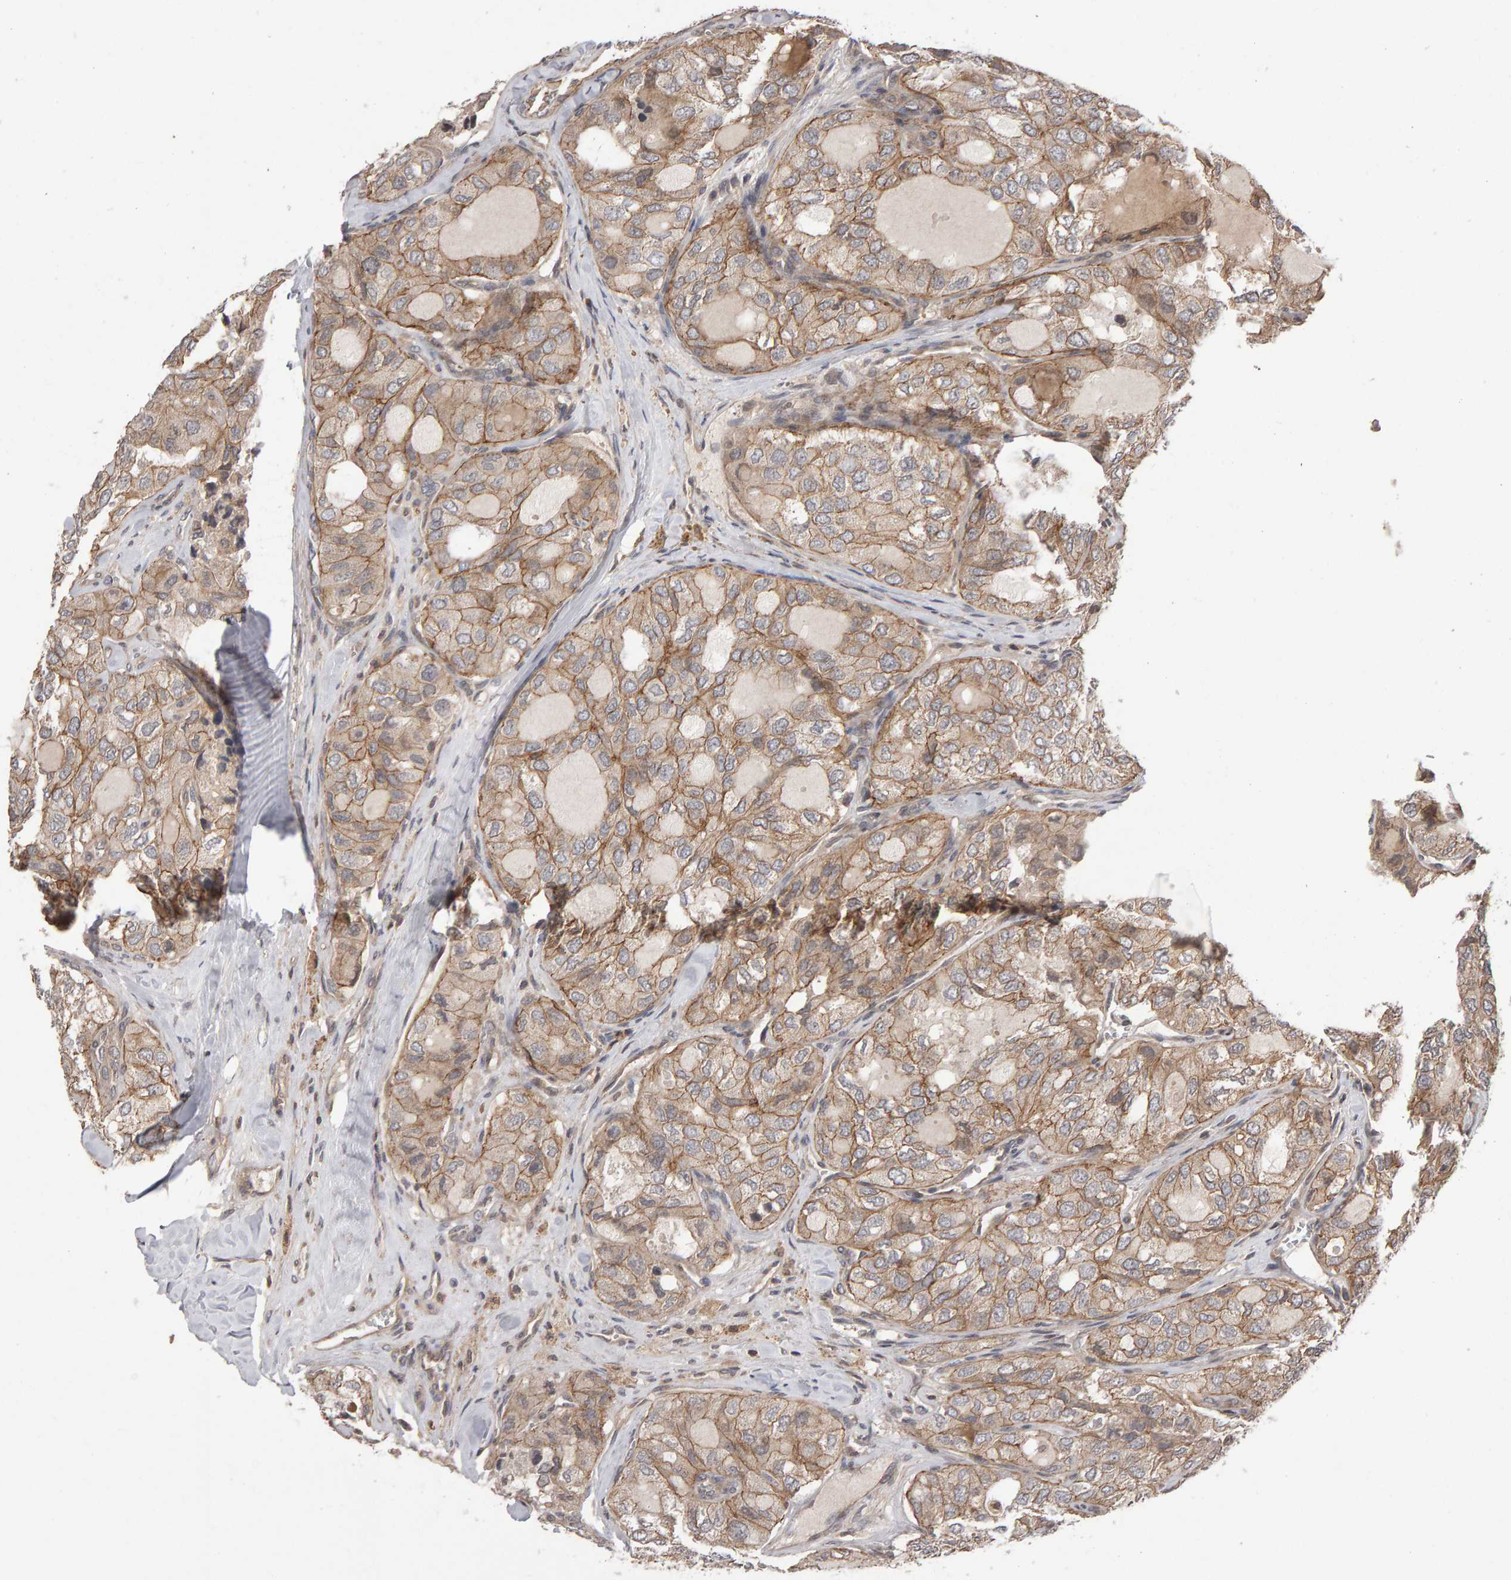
{"staining": {"intensity": "moderate", "quantity": ">75%", "location": "cytoplasmic/membranous"}, "tissue": "thyroid cancer", "cell_type": "Tumor cells", "image_type": "cancer", "snomed": [{"axis": "morphology", "description": "Follicular adenoma carcinoma, NOS"}, {"axis": "topography", "description": "Thyroid gland"}], "caption": "Immunohistochemical staining of thyroid follicular adenoma carcinoma shows medium levels of moderate cytoplasmic/membranous protein expression in about >75% of tumor cells.", "gene": "SCRIB", "patient": {"sex": "male", "age": 75}}